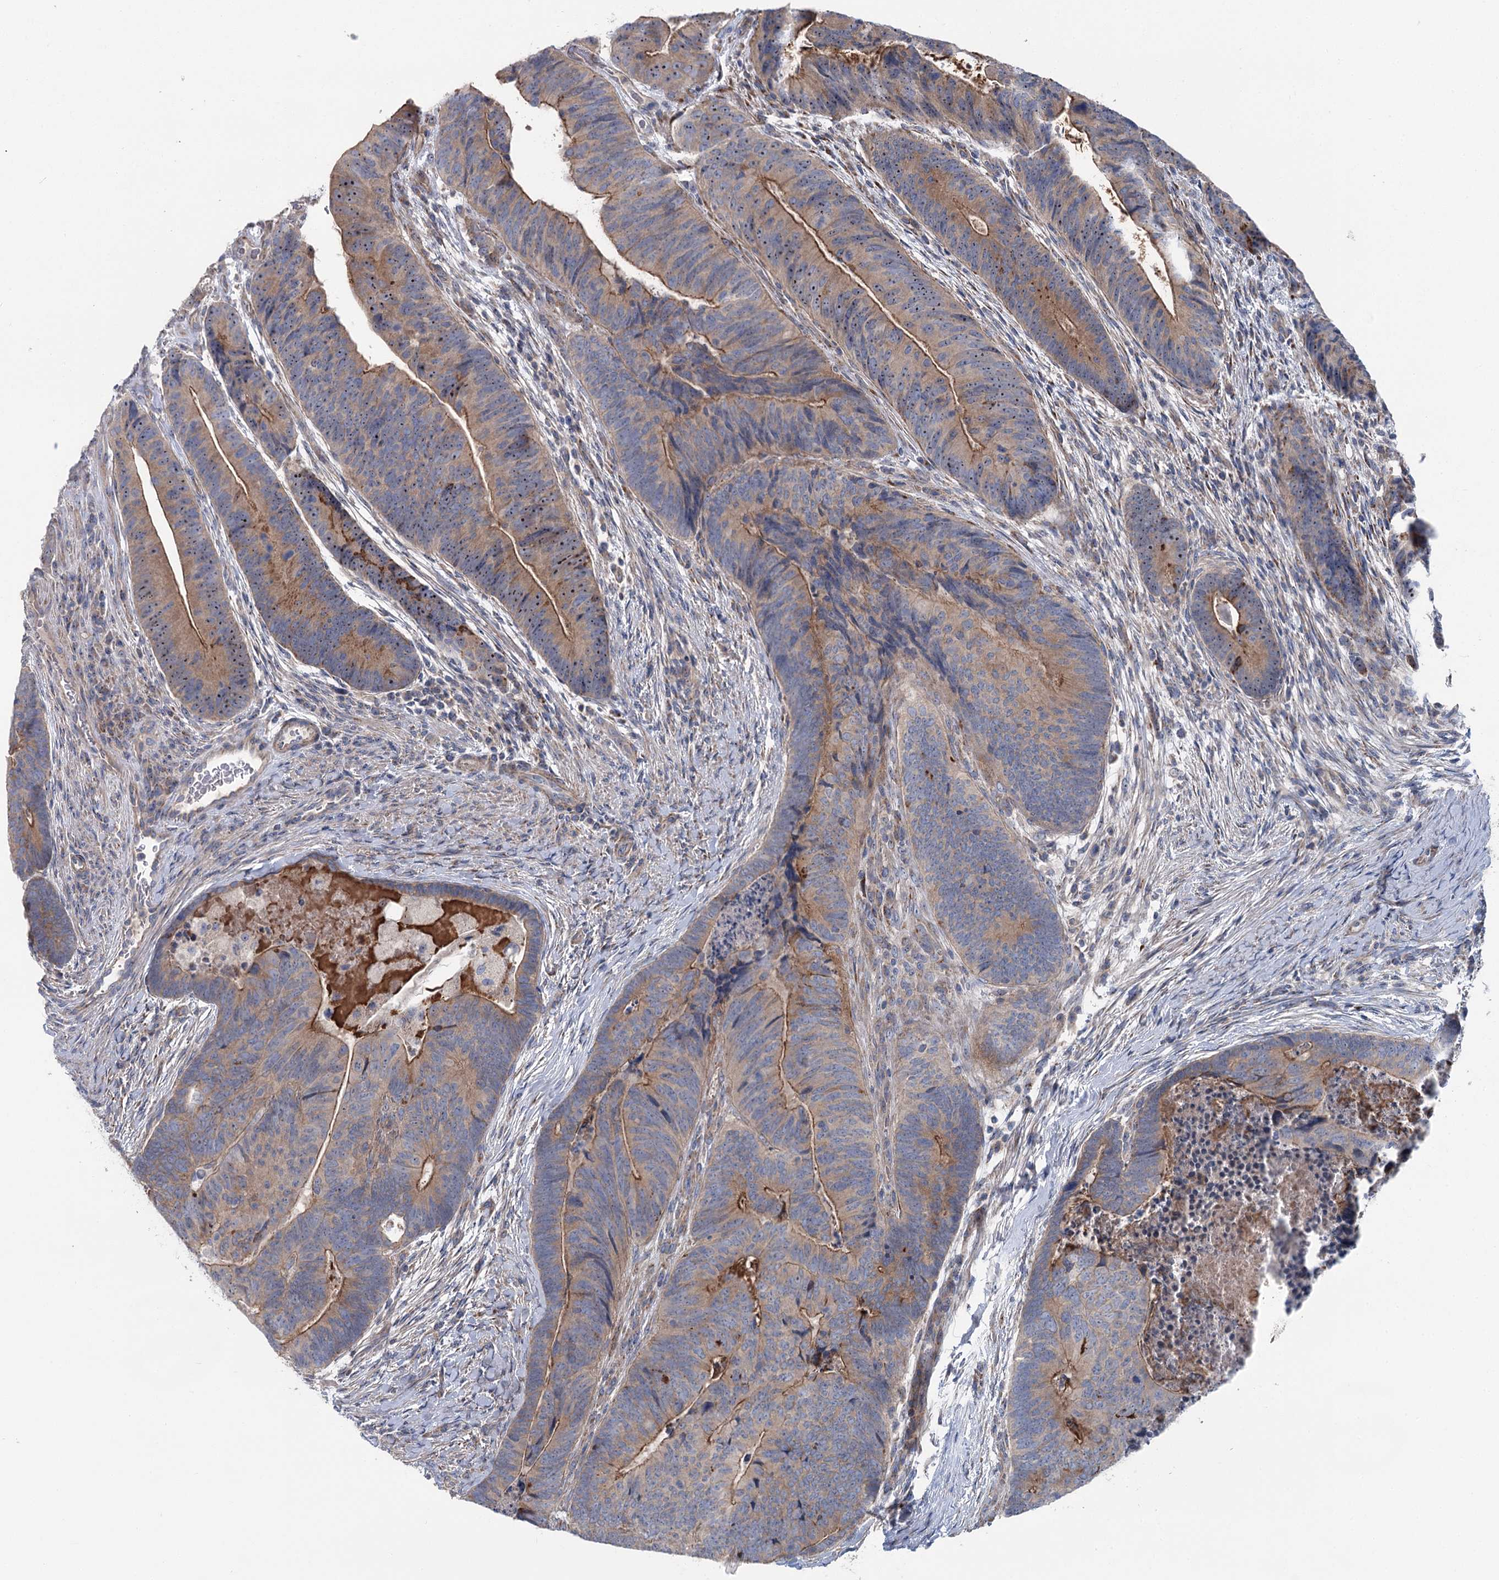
{"staining": {"intensity": "moderate", "quantity": ">75%", "location": "cytoplasmic/membranous"}, "tissue": "colorectal cancer", "cell_type": "Tumor cells", "image_type": "cancer", "snomed": [{"axis": "morphology", "description": "Adenocarcinoma, NOS"}, {"axis": "topography", "description": "Colon"}], "caption": "Immunohistochemistry (IHC) micrograph of neoplastic tissue: colorectal cancer (adenocarcinoma) stained using immunohistochemistry demonstrates medium levels of moderate protein expression localized specifically in the cytoplasmic/membranous of tumor cells, appearing as a cytoplasmic/membranous brown color.", "gene": "MARK2", "patient": {"sex": "female", "age": 67}}